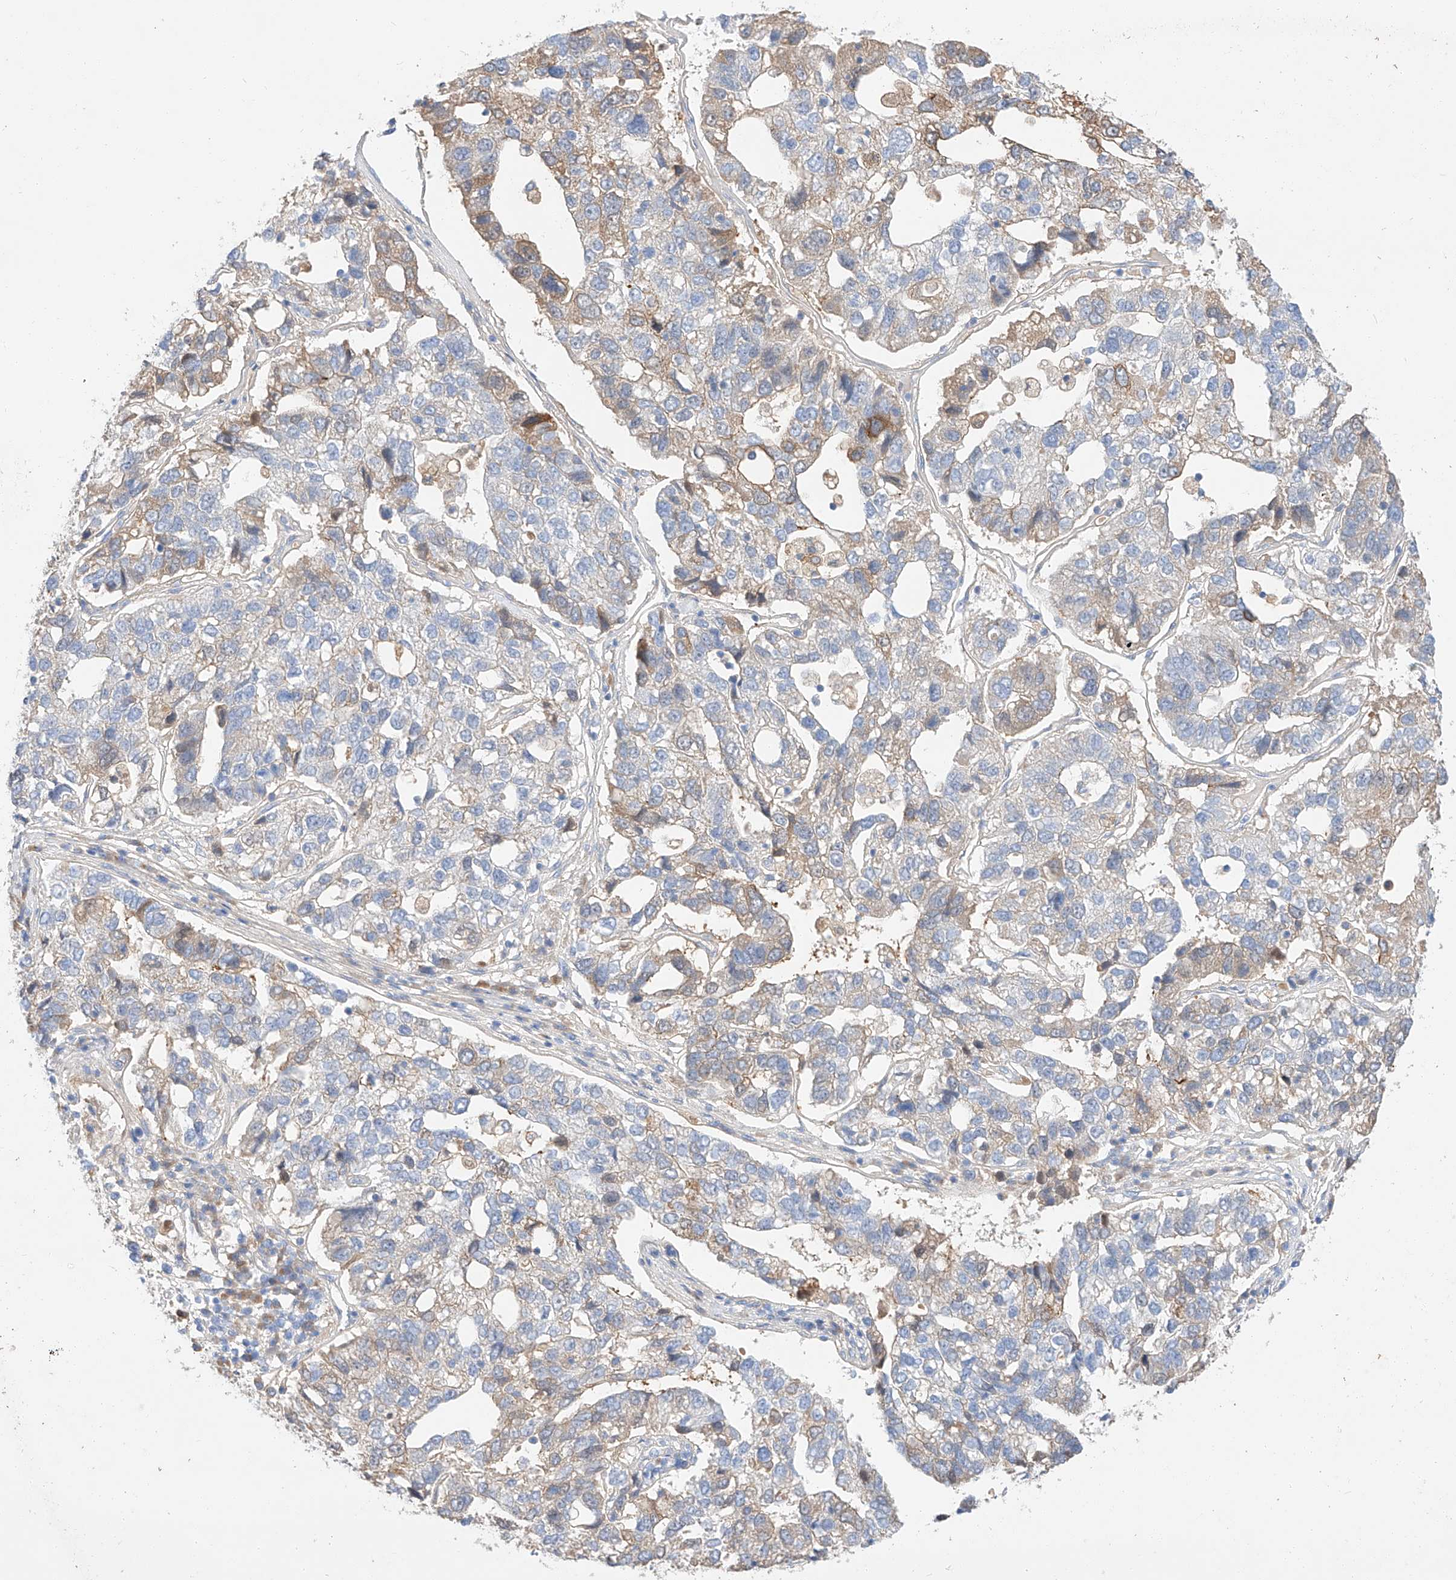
{"staining": {"intensity": "strong", "quantity": "<25%", "location": "cytoplasmic/membranous"}, "tissue": "pancreatic cancer", "cell_type": "Tumor cells", "image_type": "cancer", "snomed": [{"axis": "morphology", "description": "Adenocarcinoma, NOS"}, {"axis": "topography", "description": "Pancreas"}], "caption": "About <25% of tumor cells in adenocarcinoma (pancreatic) reveal strong cytoplasmic/membranous protein staining as visualized by brown immunohistochemical staining.", "gene": "MAP7", "patient": {"sex": "female", "age": 61}}